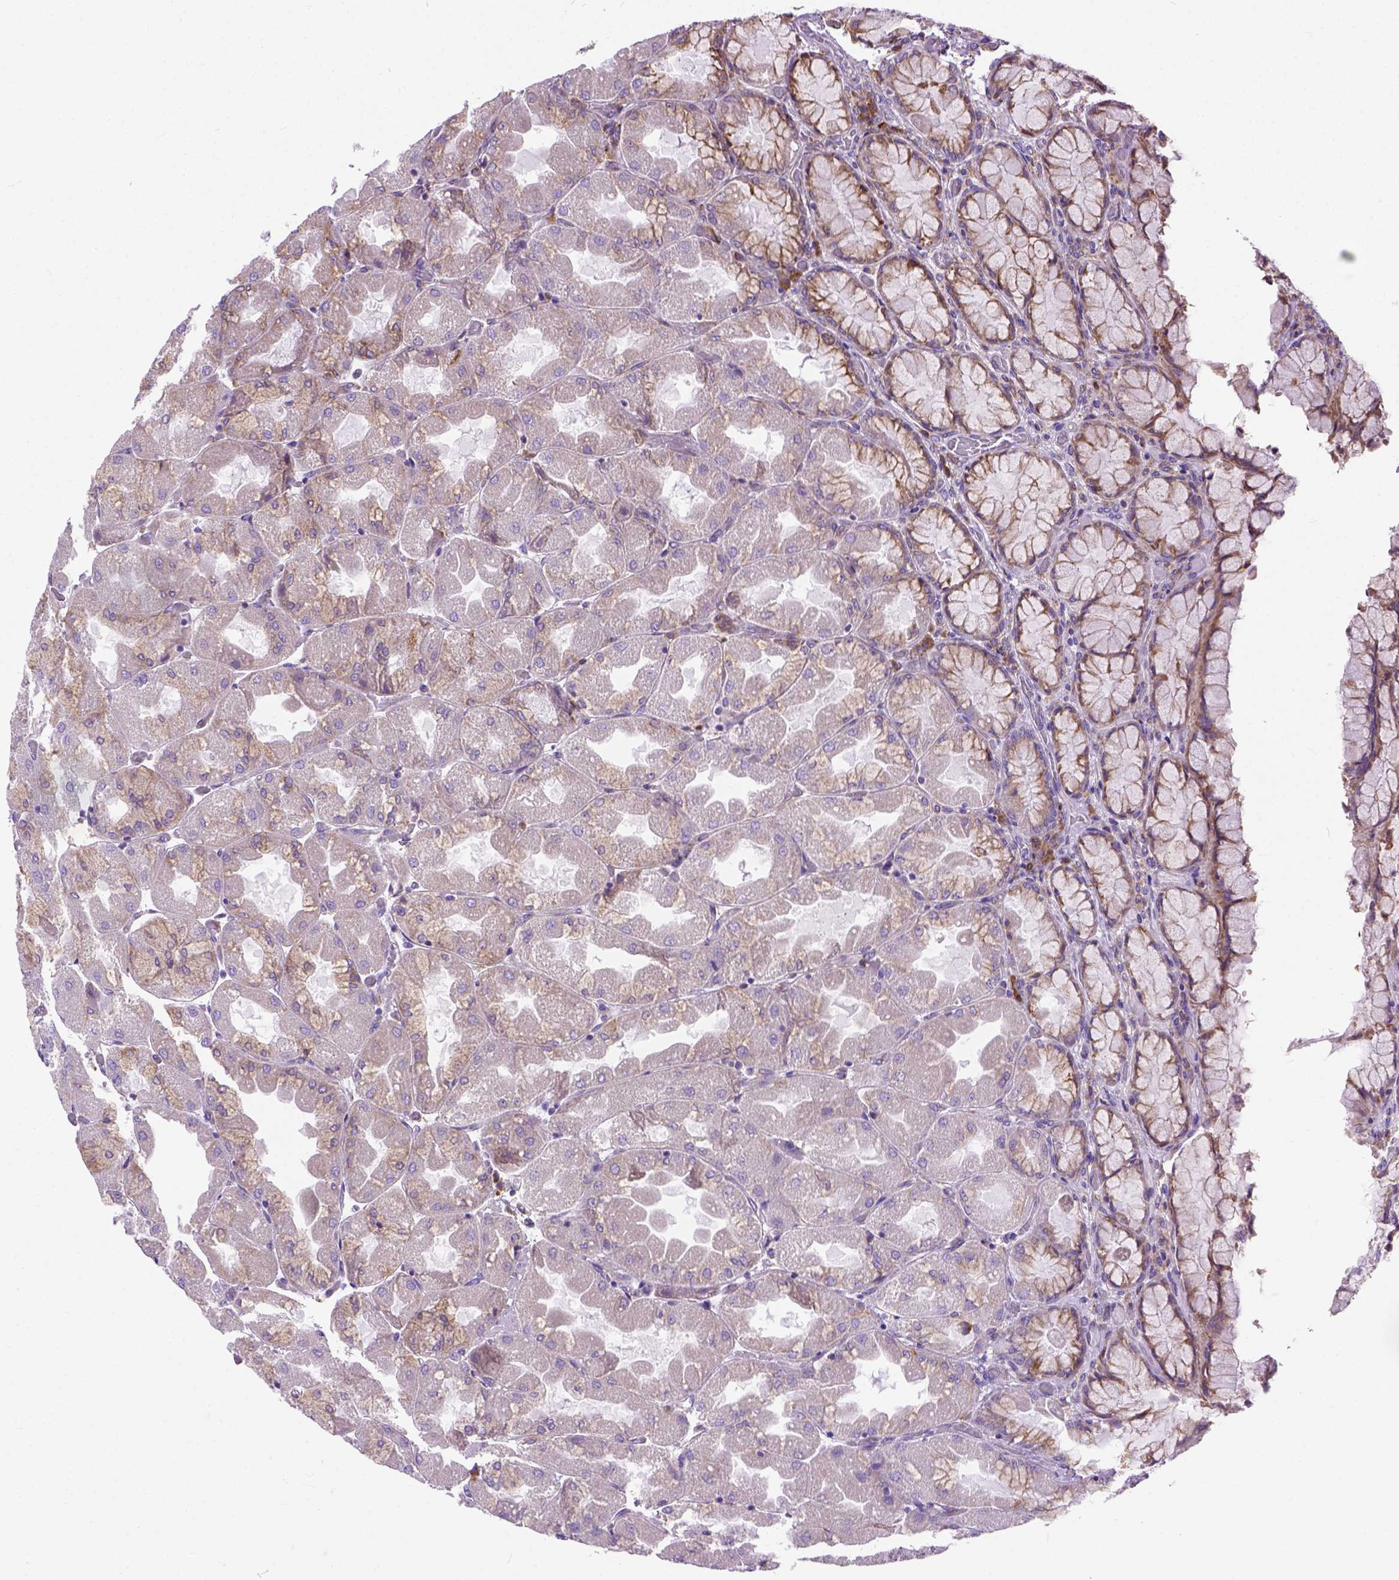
{"staining": {"intensity": "moderate", "quantity": ">75%", "location": "cytoplasmic/membranous"}, "tissue": "stomach", "cell_type": "Glandular cells", "image_type": "normal", "snomed": [{"axis": "morphology", "description": "Normal tissue, NOS"}, {"axis": "topography", "description": "Stomach"}], "caption": "Immunohistochemistry (IHC) (DAB) staining of normal stomach displays moderate cytoplasmic/membranous protein positivity in about >75% of glandular cells. (DAB (3,3'-diaminobenzidine) = brown stain, brightfield microscopy at high magnification).", "gene": "PLK4", "patient": {"sex": "female", "age": 61}}